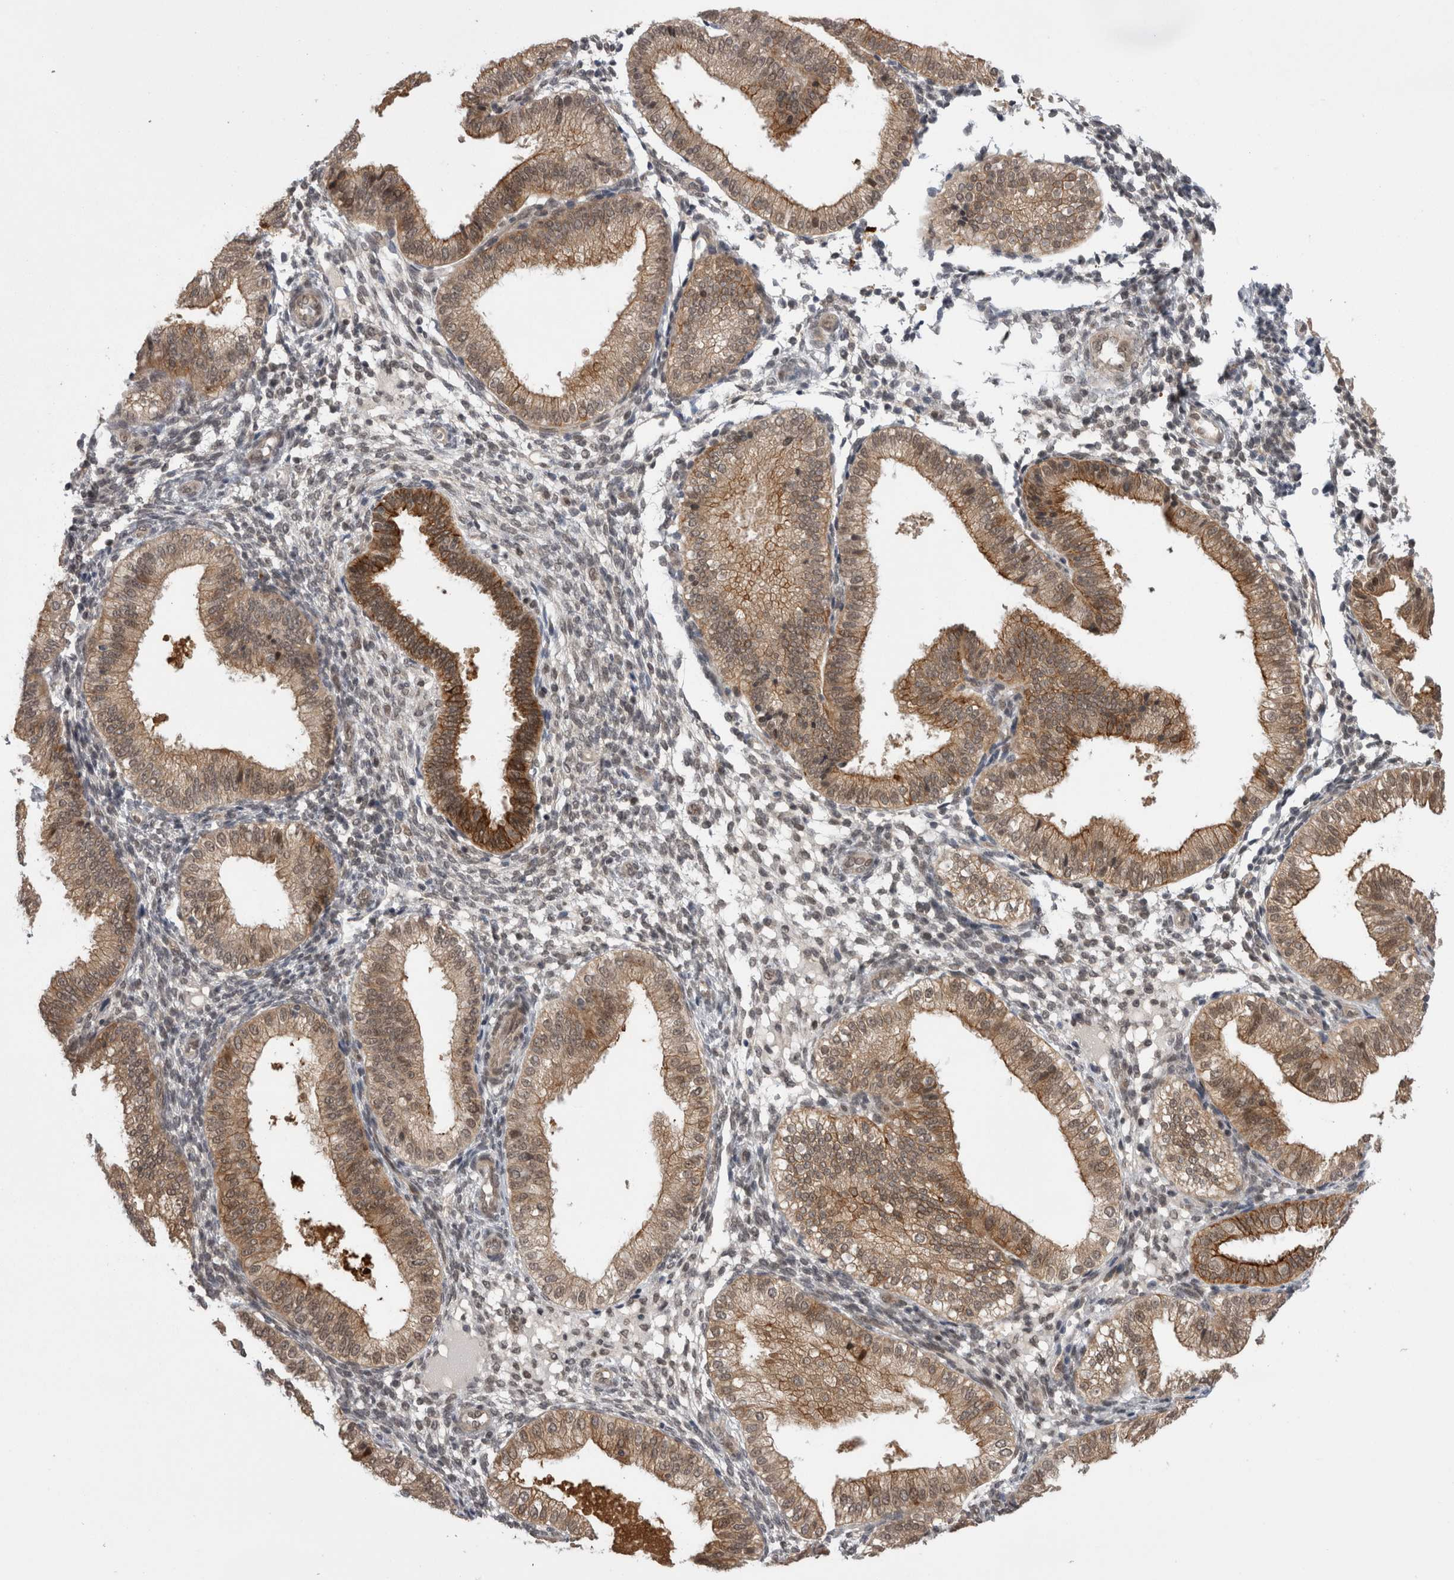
{"staining": {"intensity": "weak", "quantity": "25%-75%", "location": "nuclear"}, "tissue": "endometrium", "cell_type": "Cells in endometrial stroma", "image_type": "normal", "snomed": [{"axis": "morphology", "description": "Normal tissue, NOS"}, {"axis": "topography", "description": "Endometrium"}], "caption": "DAB immunohistochemical staining of unremarkable endometrium shows weak nuclear protein positivity in about 25%-75% of cells in endometrial stroma.", "gene": "ZNF341", "patient": {"sex": "female", "age": 39}}